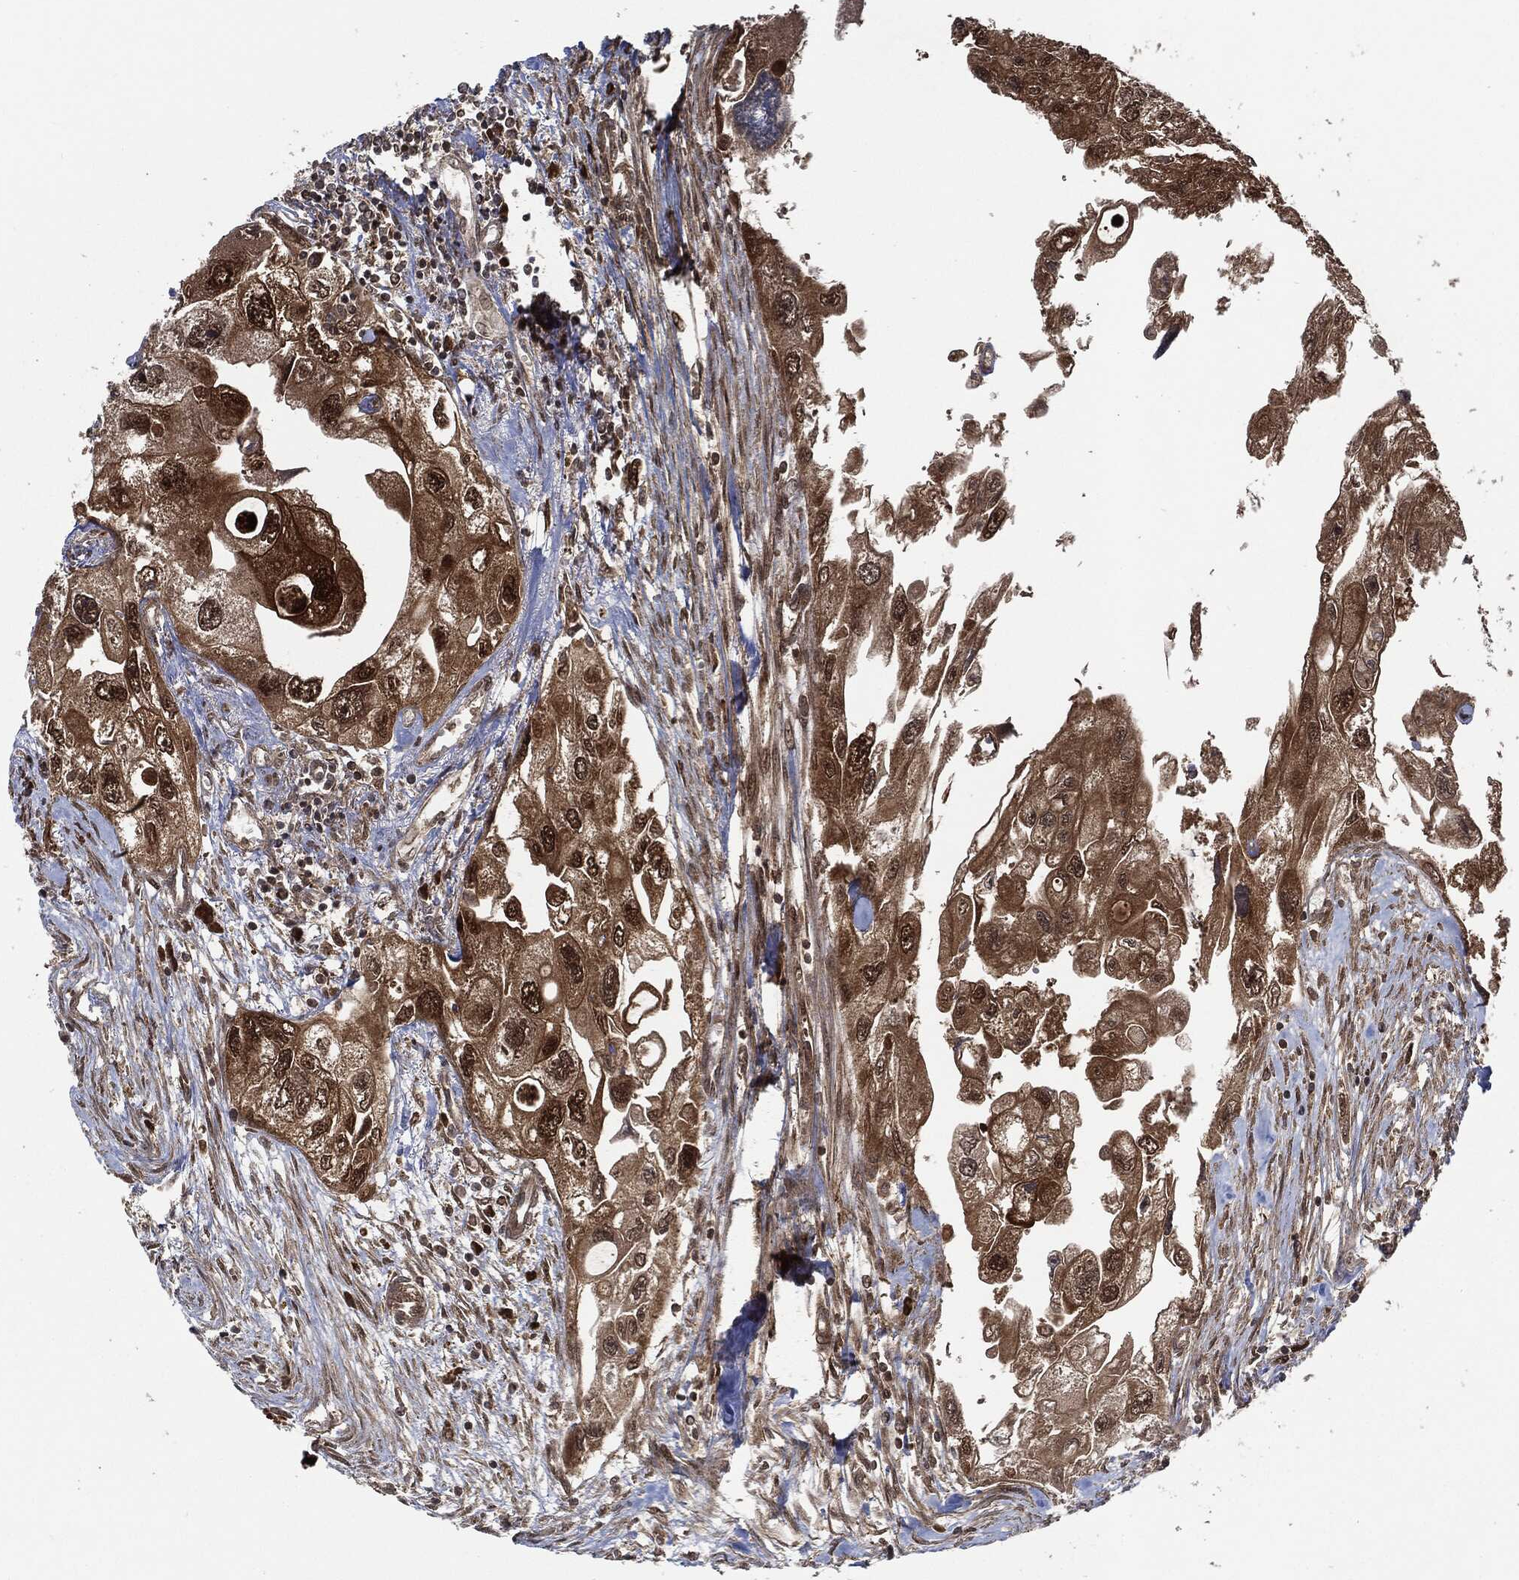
{"staining": {"intensity": "moderate", "quantity": ">75%", "location": "cytoplasmic/membranous,nuclear"}, "tissue": "urothelial cancer", "cell_type": "Tumor cells", "image_type": "cancer", "snomed": [{"axis": "morphology", "description": "Urothelial carcinoma, High grade"}, {"axis": "topography", "description": "Urinary bladder"}], "caption": "Immunohistochemistry (IHC) staining of urothelial cancer, which exhibits medium levels of moderate cytoplasmic/membranous and nuclear expression in about >75% of tumor cells indicating moderate cytoplasmic/membranous and nuclear protein staining. The staining was performed using DAB (3,3'-diaminobenzidine) (brown) for protein detection and nuclei were counterstained in hematoxylin (blue).", "gene": "CUTA", "patient": {"sex": "male", "age": 59}}